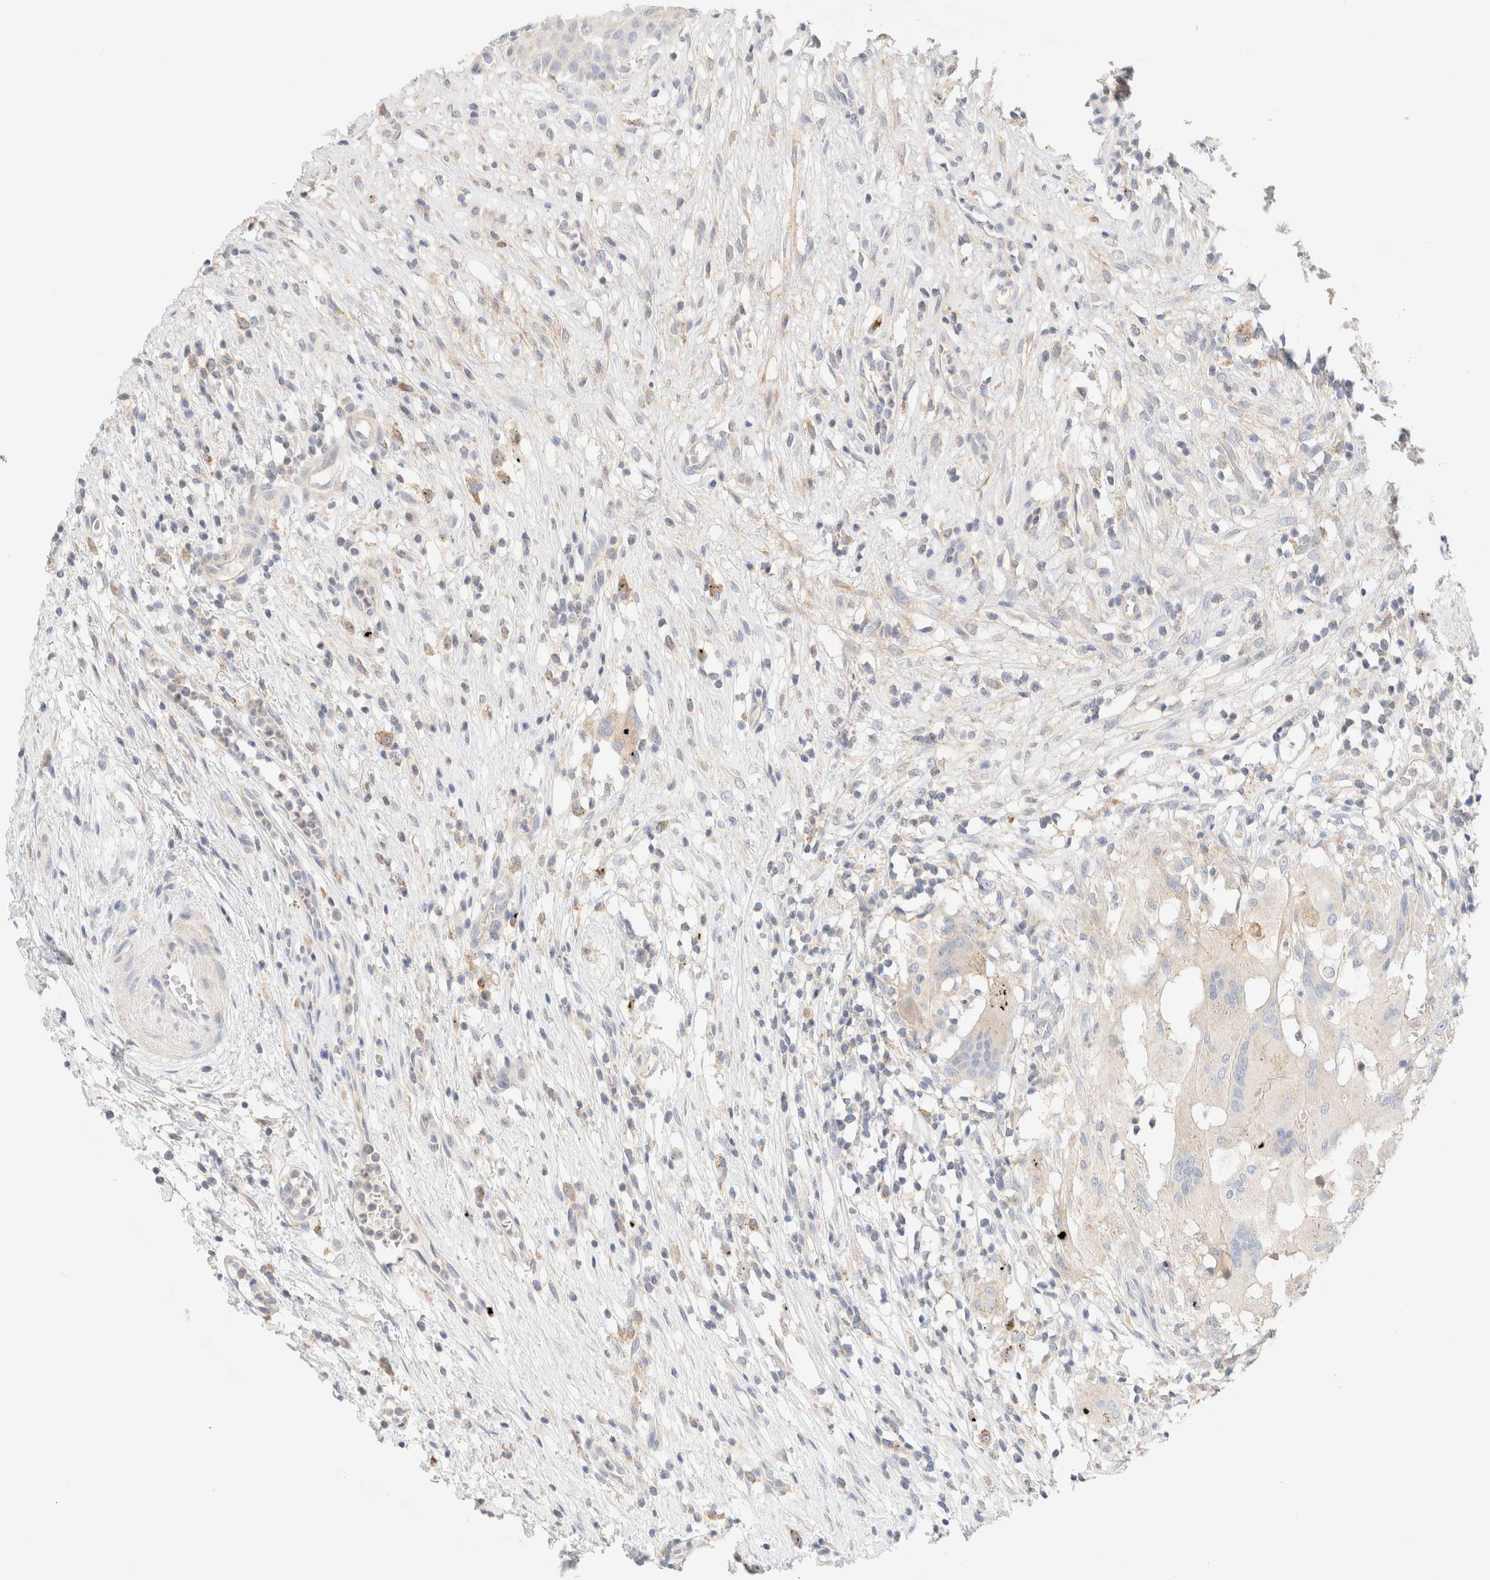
{"staining": {"intensity": "negative", "quantity": "none", "location": "none"}, "tissue": "urothelial cancer", "cell_type": "Tumor cells", "image_type": "cancer", "snomed": [{"axis": "morphology", "description": "Normal tissue, NOS"}, {"axis": "morphology", "description": "Urothelial carcinoma, Low grade"}, {"axis": "topography", "description": "Smooth muscle"}, {"axis": "topography", "description": "Urinary bladder"}], "caption": "There is no significant positivity in tumor cells of urothelial cancer.", "gene": "SARM1", "patient": {"sex": "male", "age": 60}}